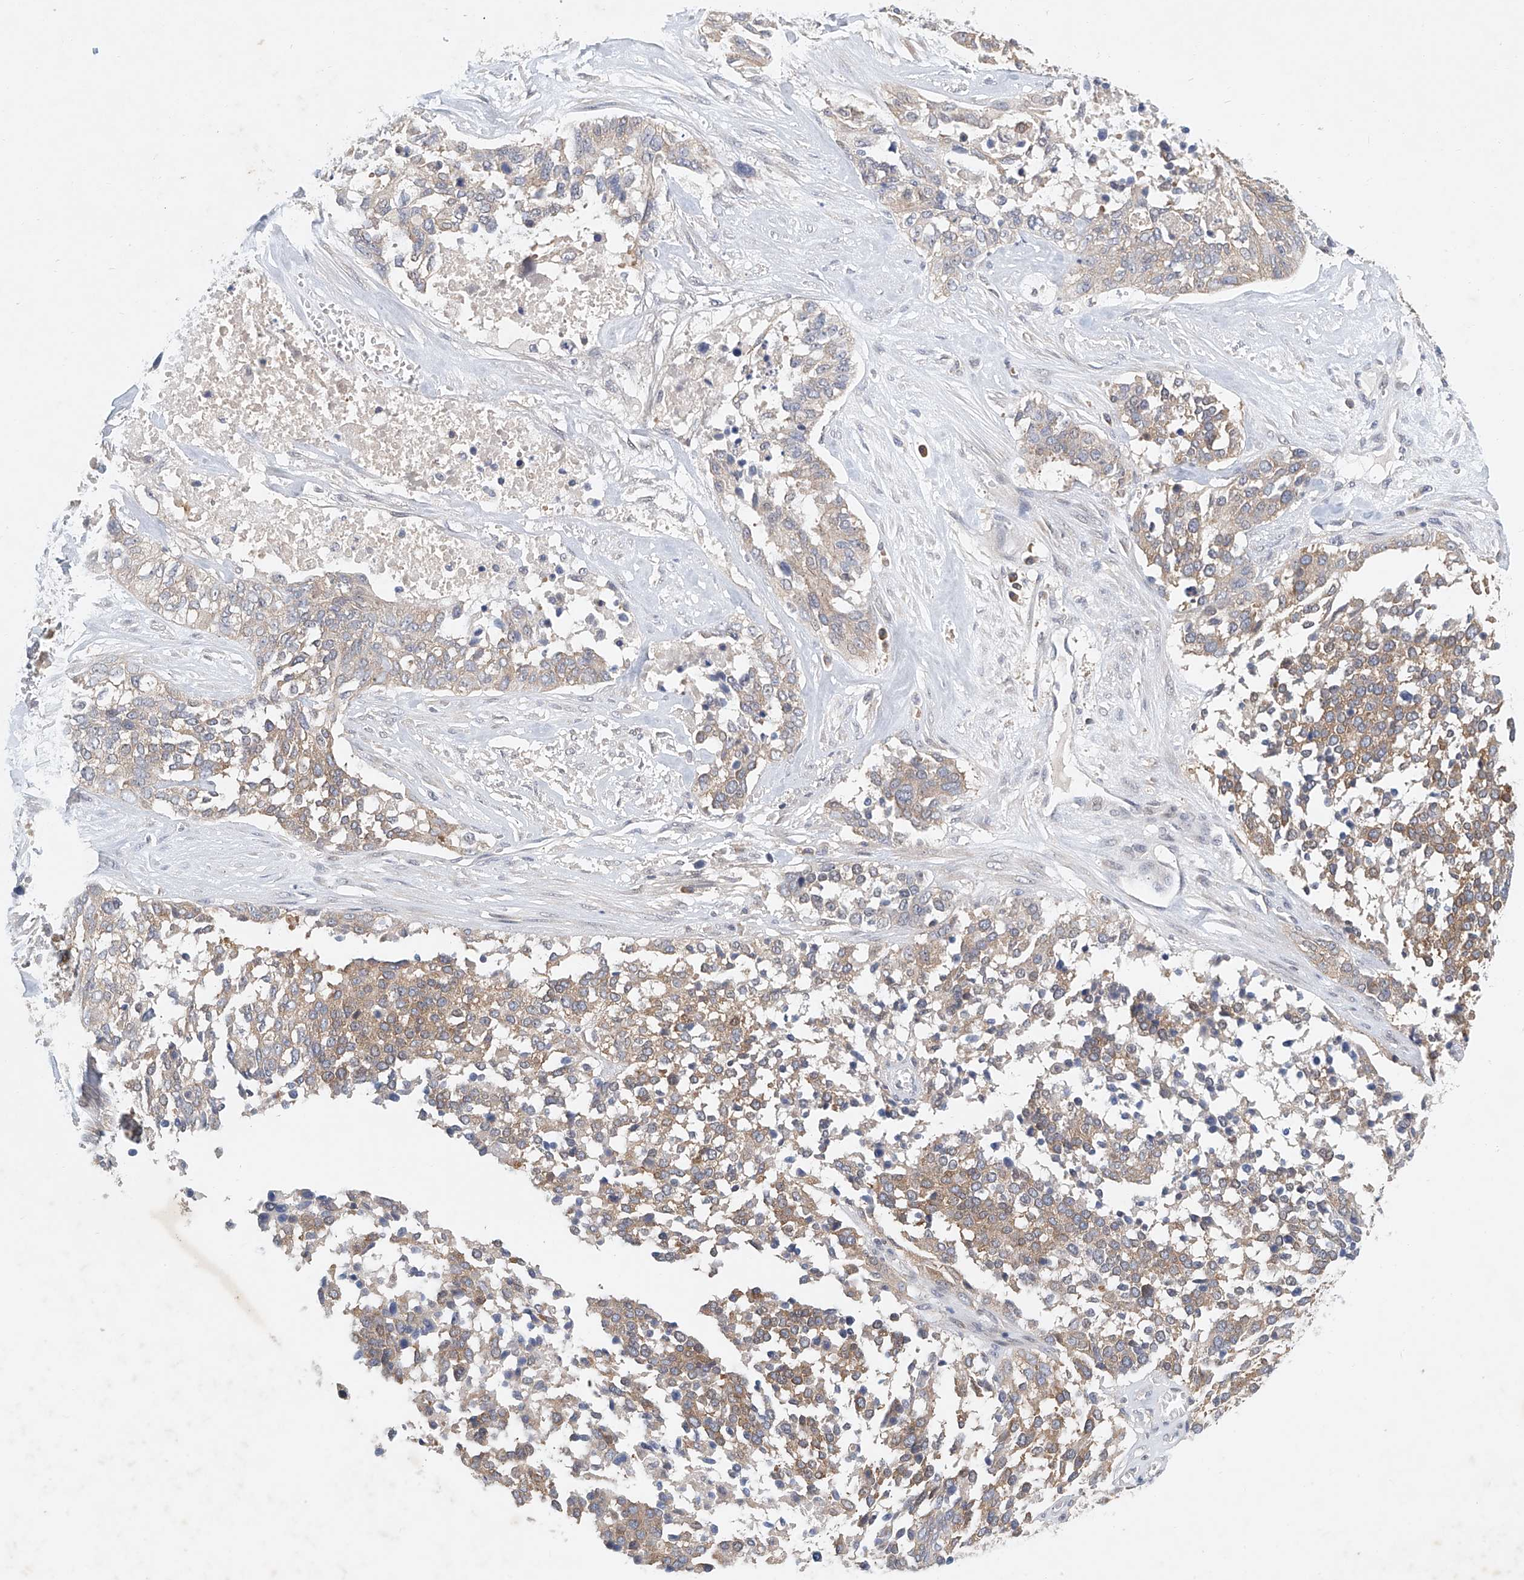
{"staining": {"intensity": "moderate", "quantity": "25%-75%", "location": "cytoplasmic/membranous"}, "tissue": "ovarian cancer", "cell_type": "Tumor cells", "image_type": "cancer", "snomed": [{"axis": "morphology", "description": "Cystadenocarcinoma, serous, NOS"}, {"axis": "topography", "description": "Ovary"}], "caption": "Ovarian serous cystadenocarcinoma stained with DAB immunohistochemistry (IHC) displays medium levels of moderate cytoplasmic/membranous expression in approximately 25%-75% of tumor cells.", "gene": "CARMIL1", "patient": {"sex": "female", "age": 44}}